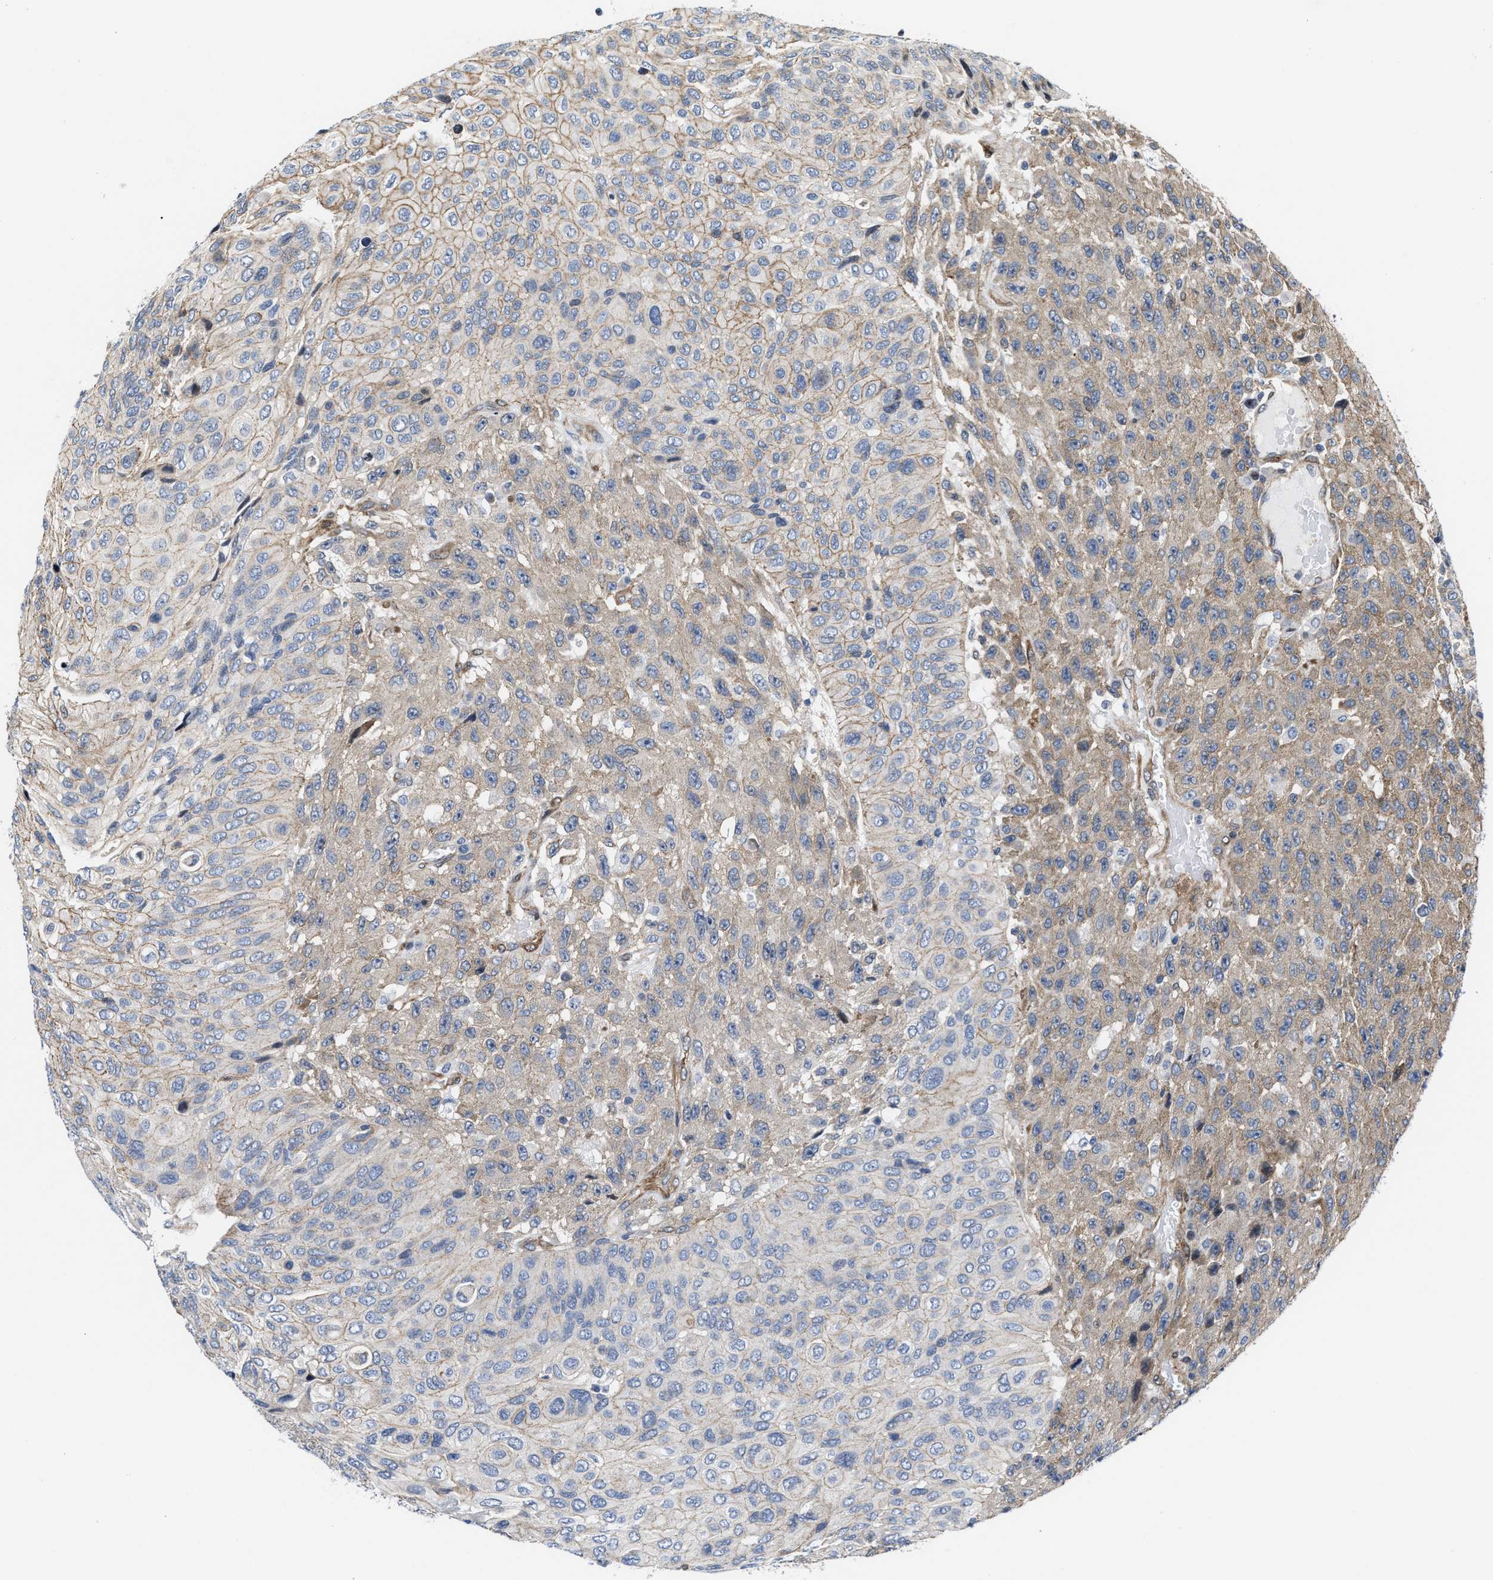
{"staining": {"intensity": "moderate", "quantity": "25%-75%", "location": "cytoplasmic/membranous"}, "tissue": "urothelial cancer", "cell_type": "Tumor cells", "image_type": "cancer", "snomed": [{"axis": "morphology", "description": "Urothelial carcinoma, High grade"}, {"axis": "topography", "description": "Urinary bladder"}], "caption": "High-magnification brightfield microscopy of high-grade urothelial carcinoma stained with DAB (brown) and counterstained with hematoxylin (blue). tumor cells exhibit moderate cytoplasmic/membranous expression is appreciated in approximately25%-75% of cells.", "gene": "TGFB1I1", "patient": {"sex": "male", "age": 66}}